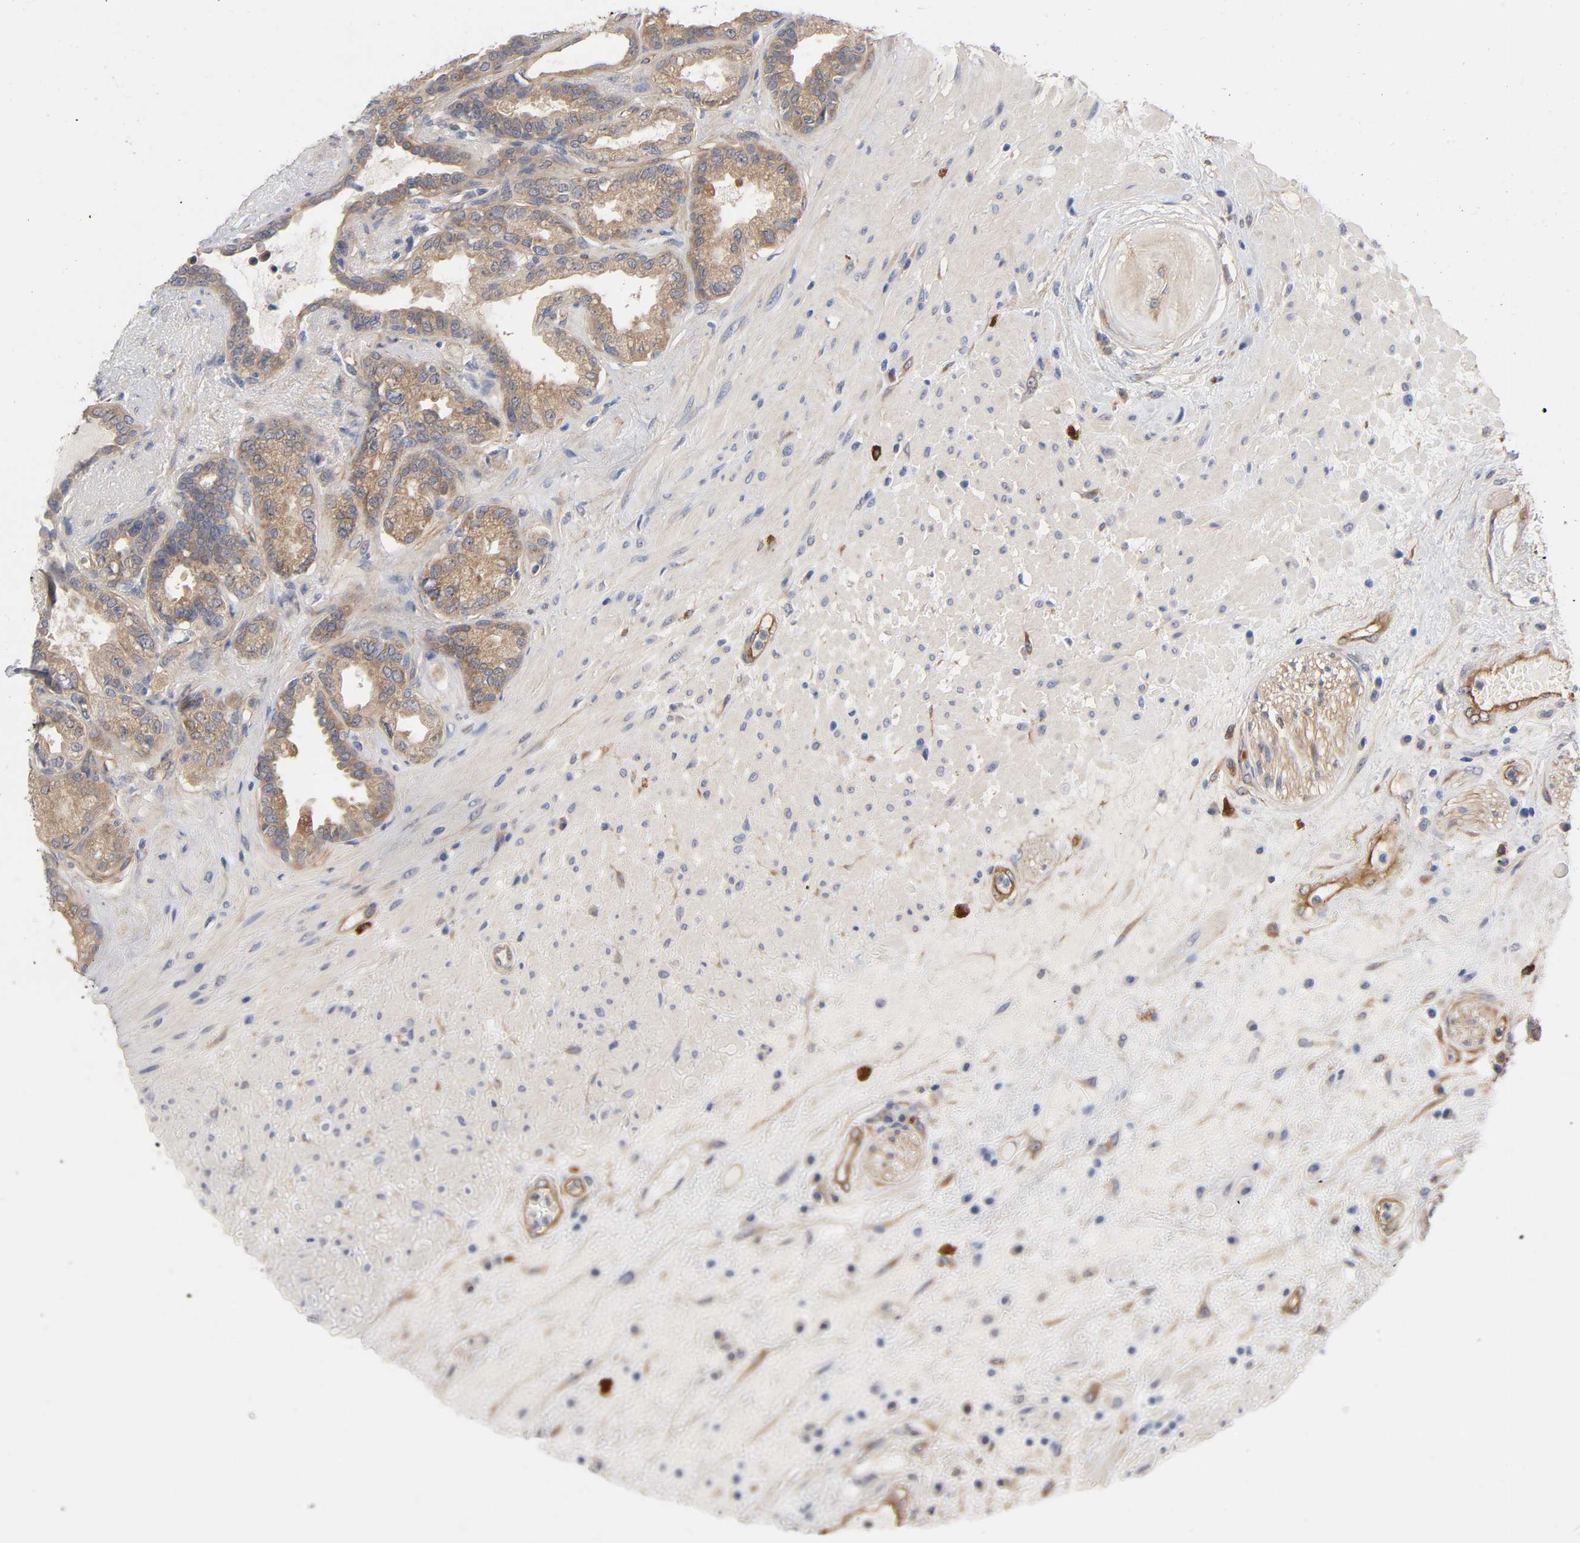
{"staining": {"intensity": "moderate", "quantity": ">75%", "location": "cytoplasmic/membranous"}, "tissue": "seminal vesicle", "cell_type": "Glandular cells", "image_type": "normal", "snomed": [{"axis": "morphology", "description": "Normal tissue, NOS"}, {"axis": "topography", "description": "Seminal veicle"}], "caption": "The immunohistochemical stain shows moderate cytoplasmic/membranous expression in glandular cells of benign seminal vesicle. The staining is performed using DAB brown chromogen to label protein expression. The nuclei are counter-stained blue using hematoxylin.", "gene": "RAB13", "patient": {"sex": "male", "age": 61}}